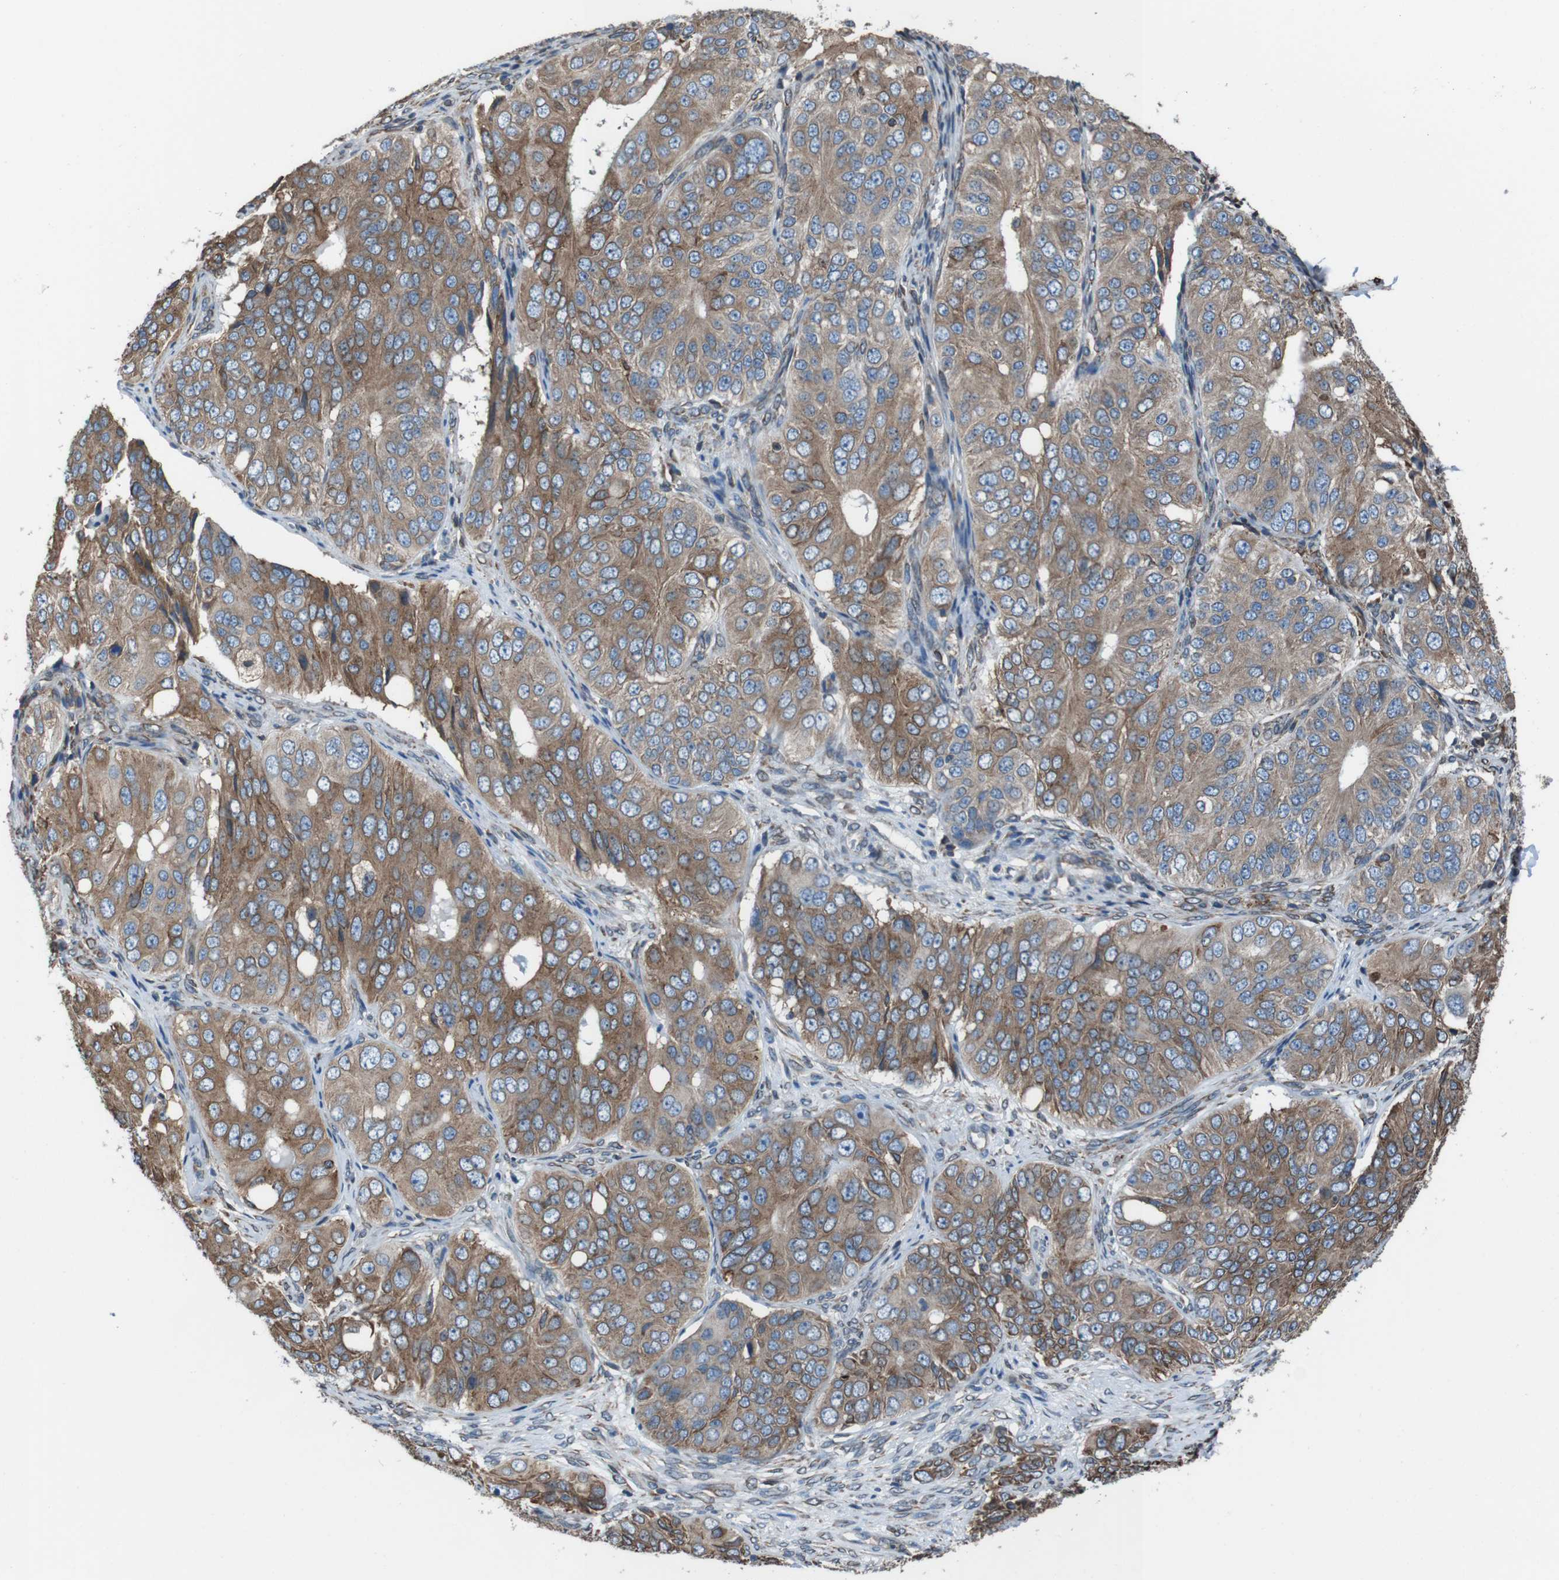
{"staining": {"intensity": "moderate", "quantity": ">75%", "location": "cytoplasmic/membranous"}, "tissue": "ovarian cancer", "cell_type": "Tumor cells", "image_type": "cancer", "snomed": [{"axis": "morphology", "description": "Carcinoma, endometroid"}, {"axis": "topography", "description": "Ovary"}], "caption": "The histopathology image displays a brown stain indicating the presence of a protein in the cytoplasmic/membranous of tumor cells in ovarian cancer (endometroid carcinoma).", "gene": "APMAP", "patient": {"sex": "female", "age": 51}}